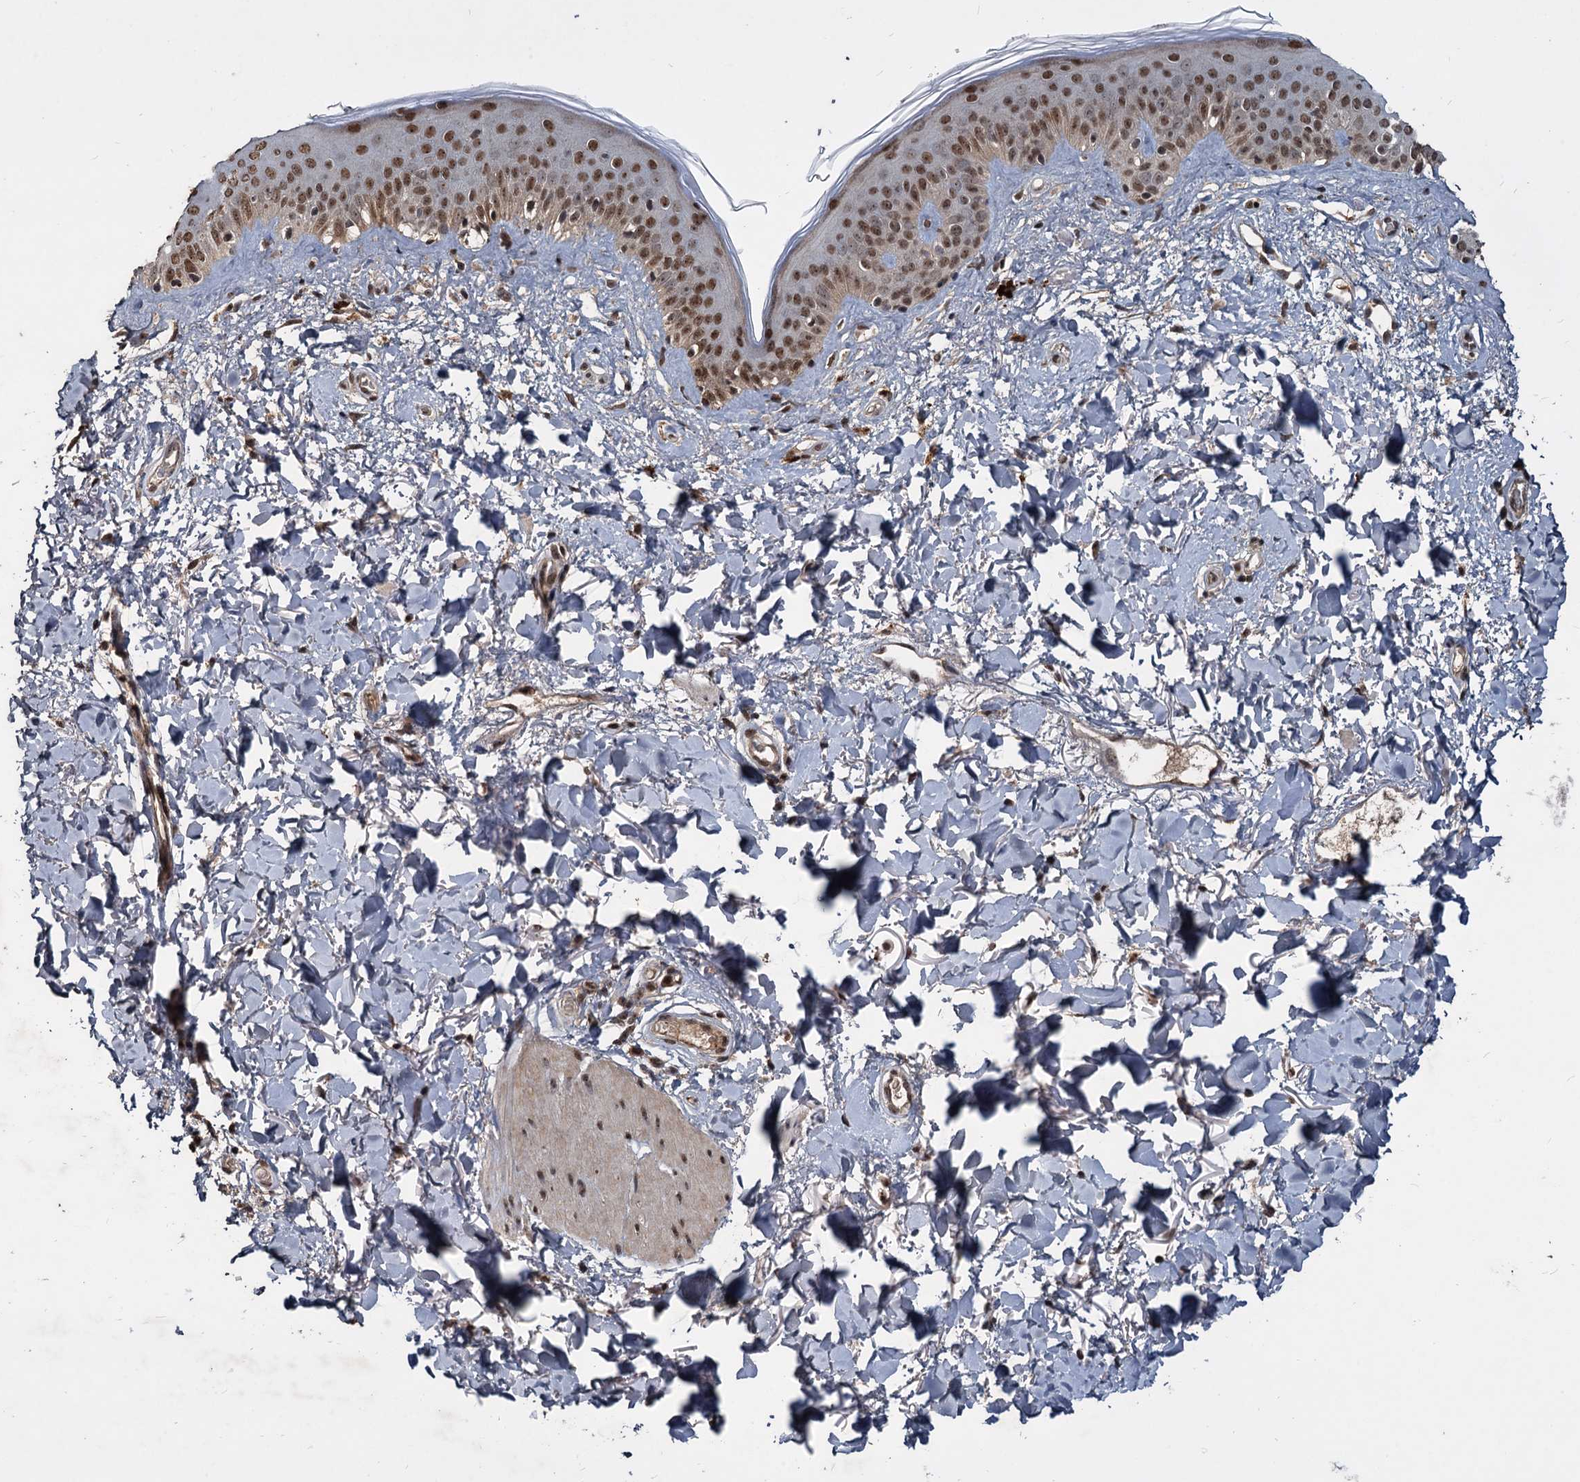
{"staining": {"intensity": "moderate", "quantity": "25%-75%", "location": "nuclear"}, "tissue": "skin", "cell_type": "Fibroblasts", "image_type": "normal", "snomed": [{"axis": "morphology", "description": "Normal tissue, NOS"}, {"axis": "topography", "description": "Skin"}], "caption": "Benign skin exhibits moderate nuclear staining in about 25%-75% of fibroblasts Using DAB (brown) and hematoxylin (blue) stains, captured at high magnification using brightfield microscopy..", "gene": "FAM216B", "patient": {"sex": "female", "age": 58}}